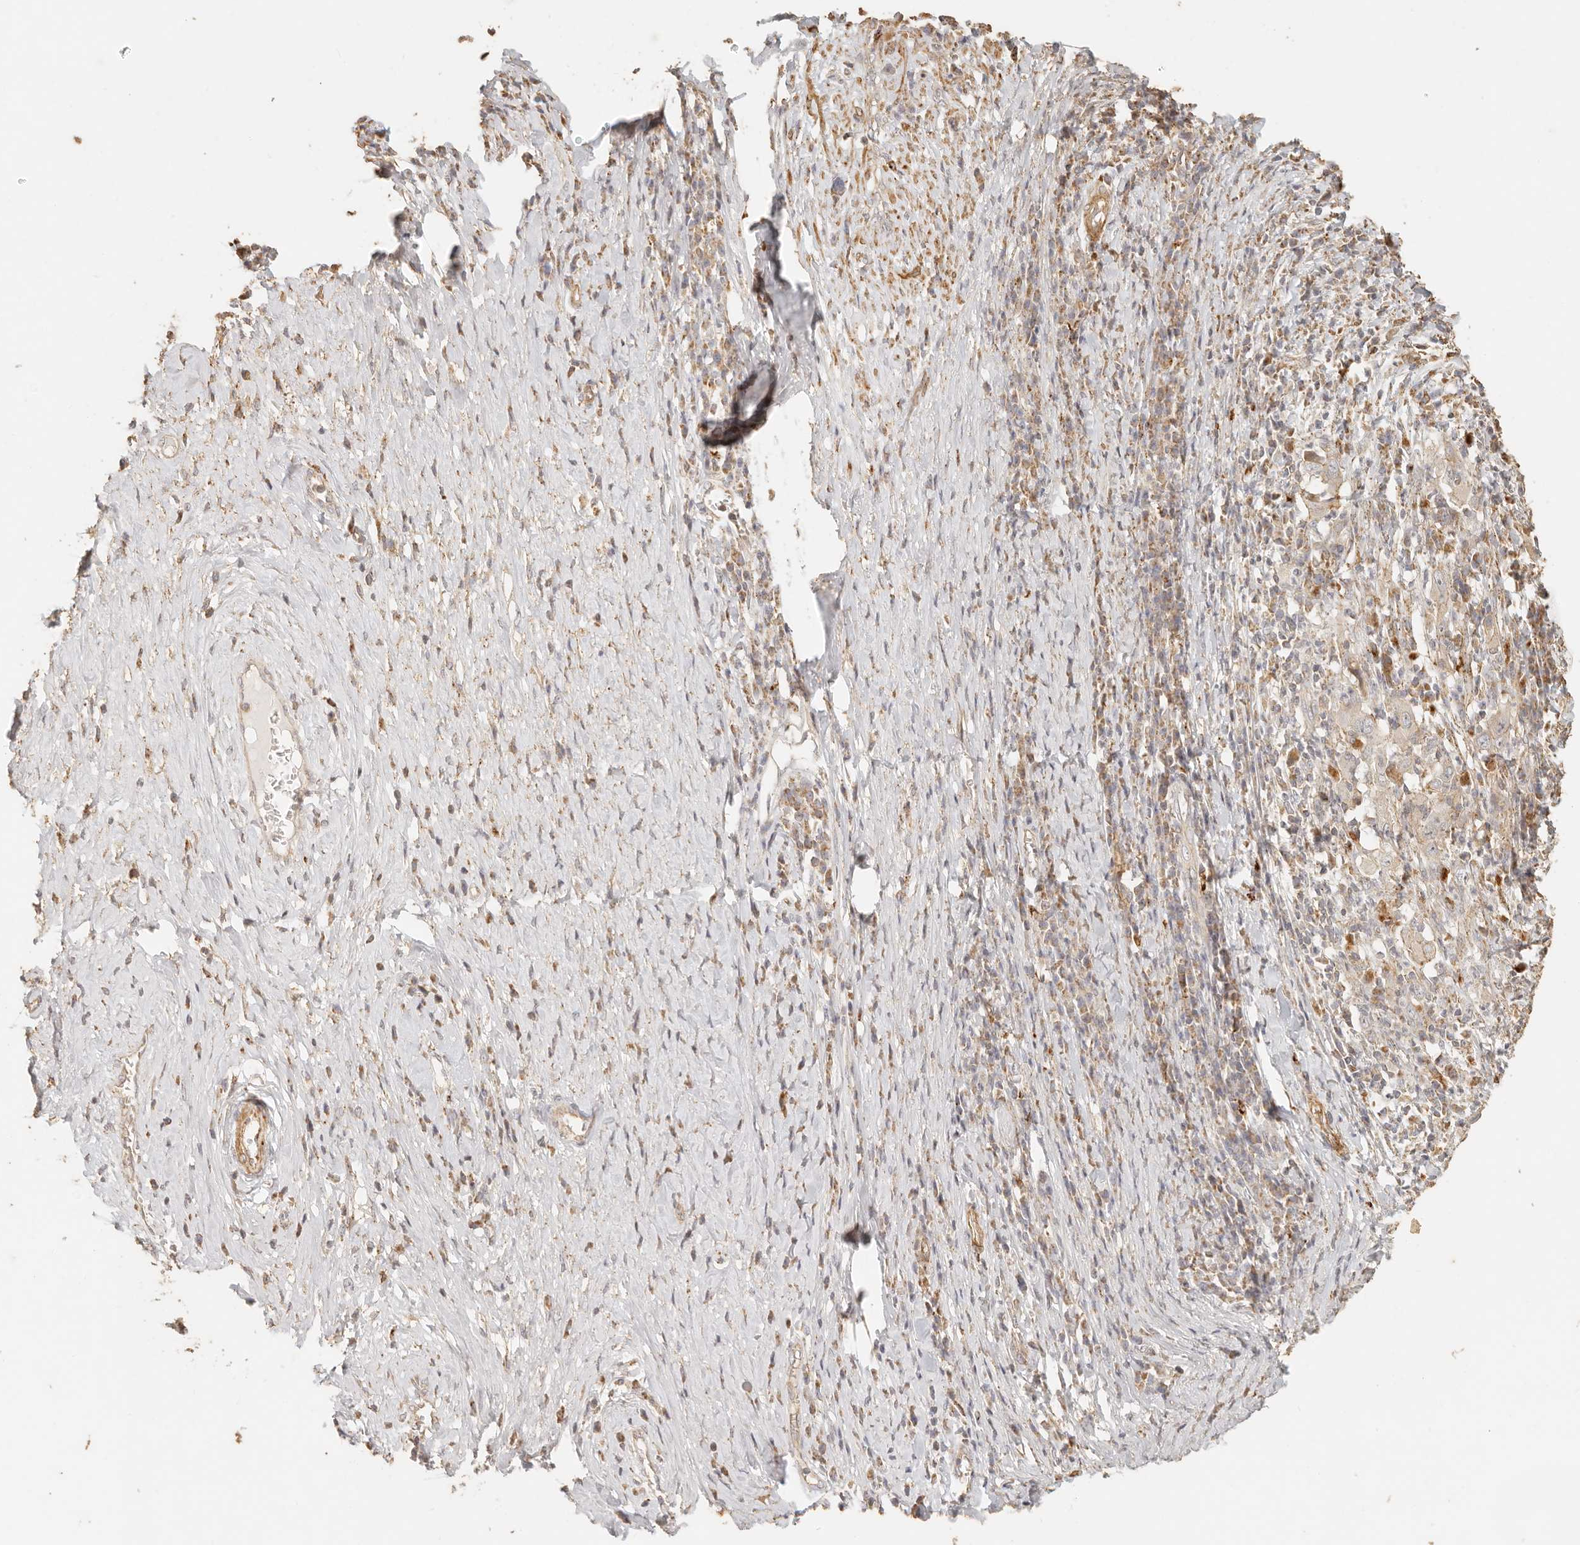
{"staining": {"intensity": "weak", "quantity": ">75%", "location": "cytoplasmic/membranous"}, "tissue": "cervical cancer", "cell_type": "Tumor cells", "image_type": "cancer", "snomed": [{"axis": "morphology", "description": "Squamous cell carcinoma, NOS"}, {"axis": "topography", "description": "Cervix"}], "caption": "Tumor cells show low levels of weak cytoplasmic/membranous expression in approximately >75% of cells in squamous cell carcinoma (cervical).", "gene": "PTPN22", "patient": {"sex": "female", "age": 46}}